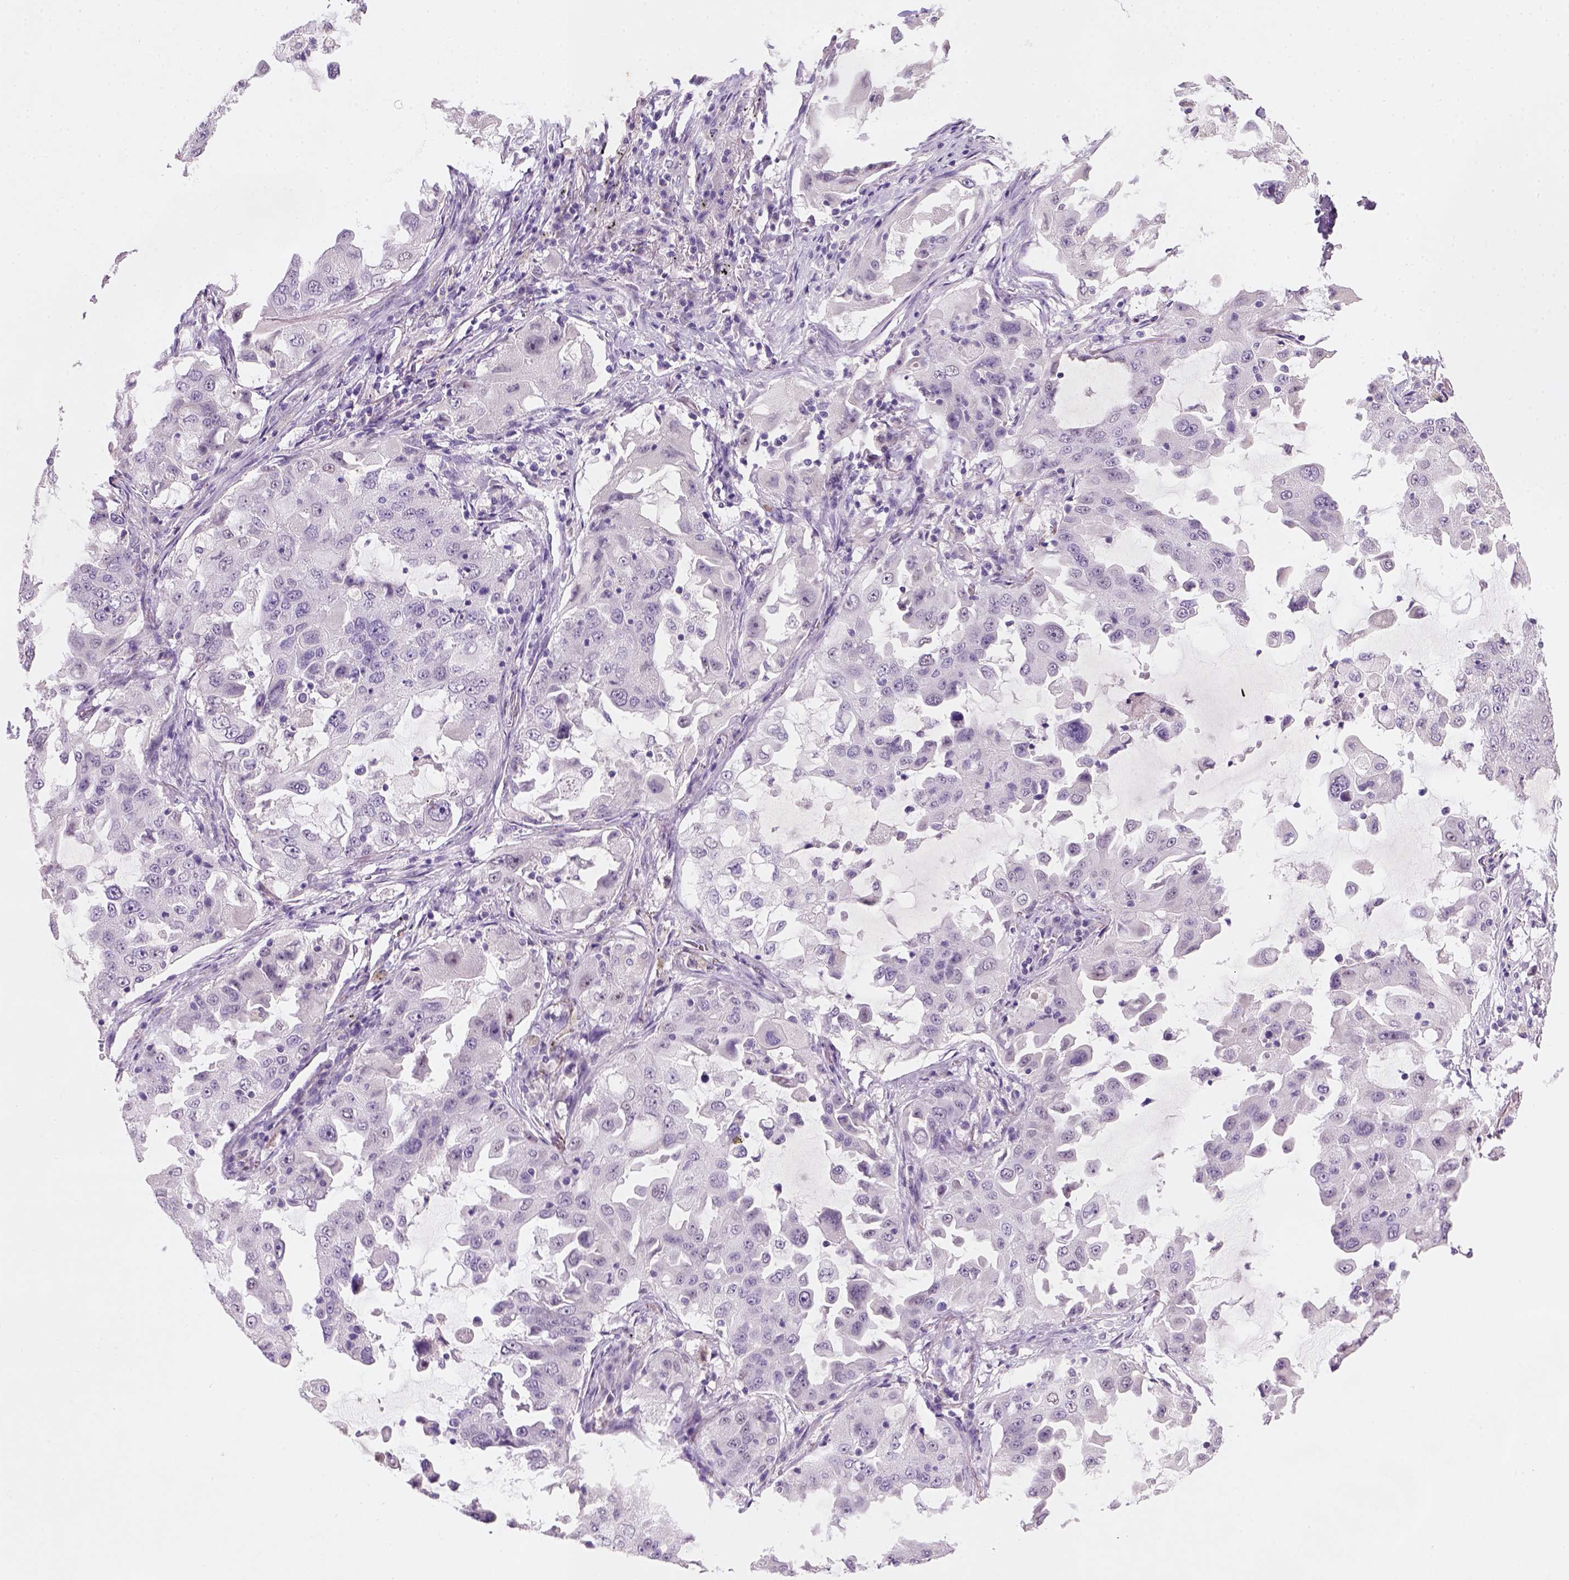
{"staining": {"intensity": "negative", "quantity": "none", "location": "none"}, "tissue": "lung cancer", "cell_type": "Tumor cells", "image_type": "cancer", "snomed": [{"axis": "morphology", "description": "Adenocarcinoma, NOS"}, {"axis": "topography", "description": "Lung"}], "caption": "High power microscopy histopathology image of an IHC micrograph of adenocarcinoma (lung), revealing no significant expression in tumor cells.", "gene": "ZMAT4", "patient": {"sex": "female", "age": 61}}